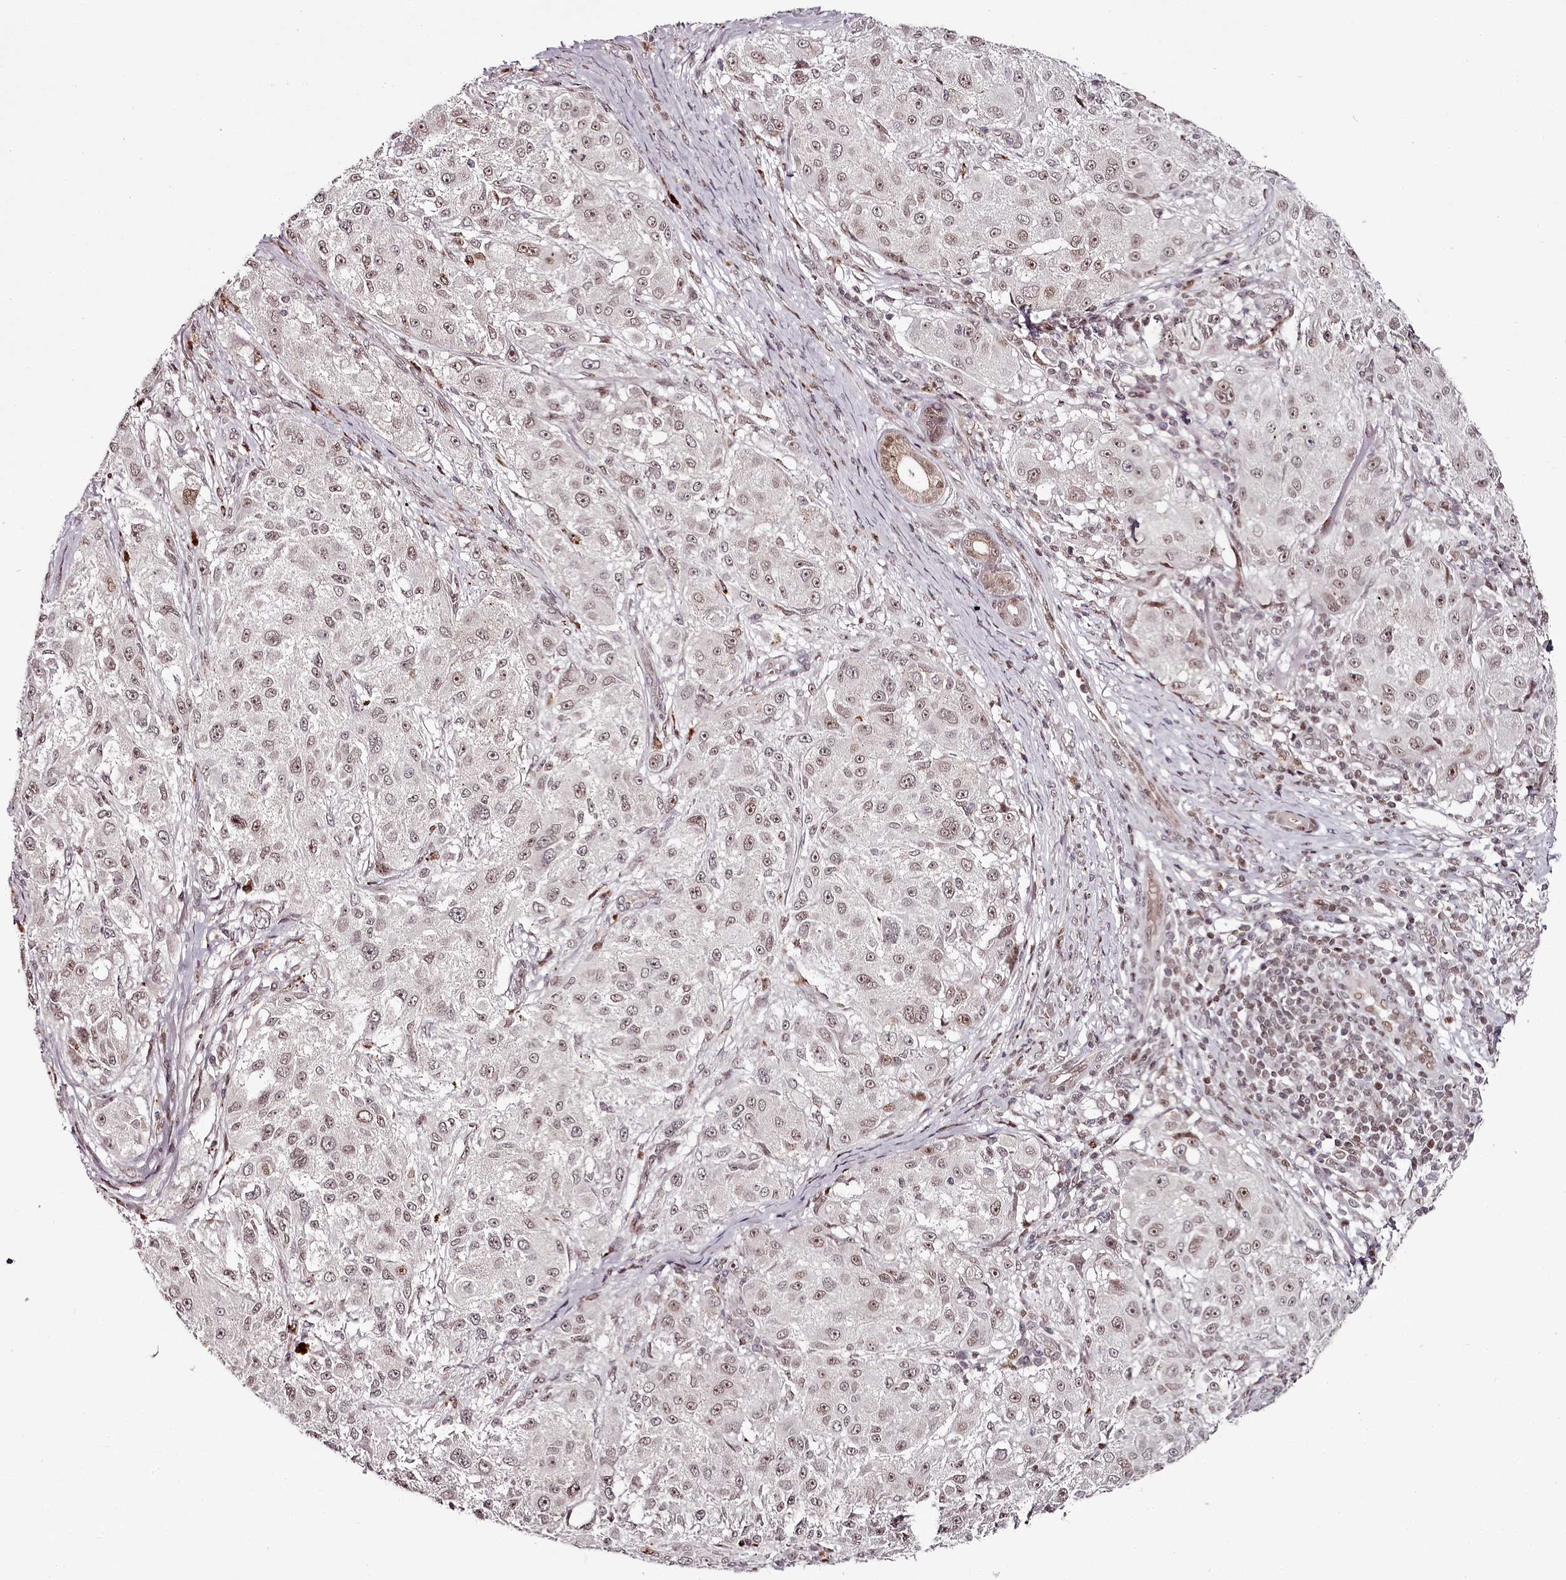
{"staining": {"intensity": "weak", "quantity": "25%-75%", "location": "nuclear"}, "tissue": "melanoma", "cell_type": "Tumor cells", "image_type": "cancer", "snomed": [{"axis": "morphology", "description": "Necrosis, NOS"}, {"axis": "morphology", "description": "Malignant melanoma, NOS"}, {"axis": "topography", "description": "Skin"}], "caption": "A histopathology image of melanoma stained for a protein shows weak nuclear brown staining in tumor cells. (DAB (3,3'-diaminobenzidine) IHC, brown staining for protein, blue staining for nuclei).", "gene": "THYN1", "patient": {"sex": "female", "age": 87}}